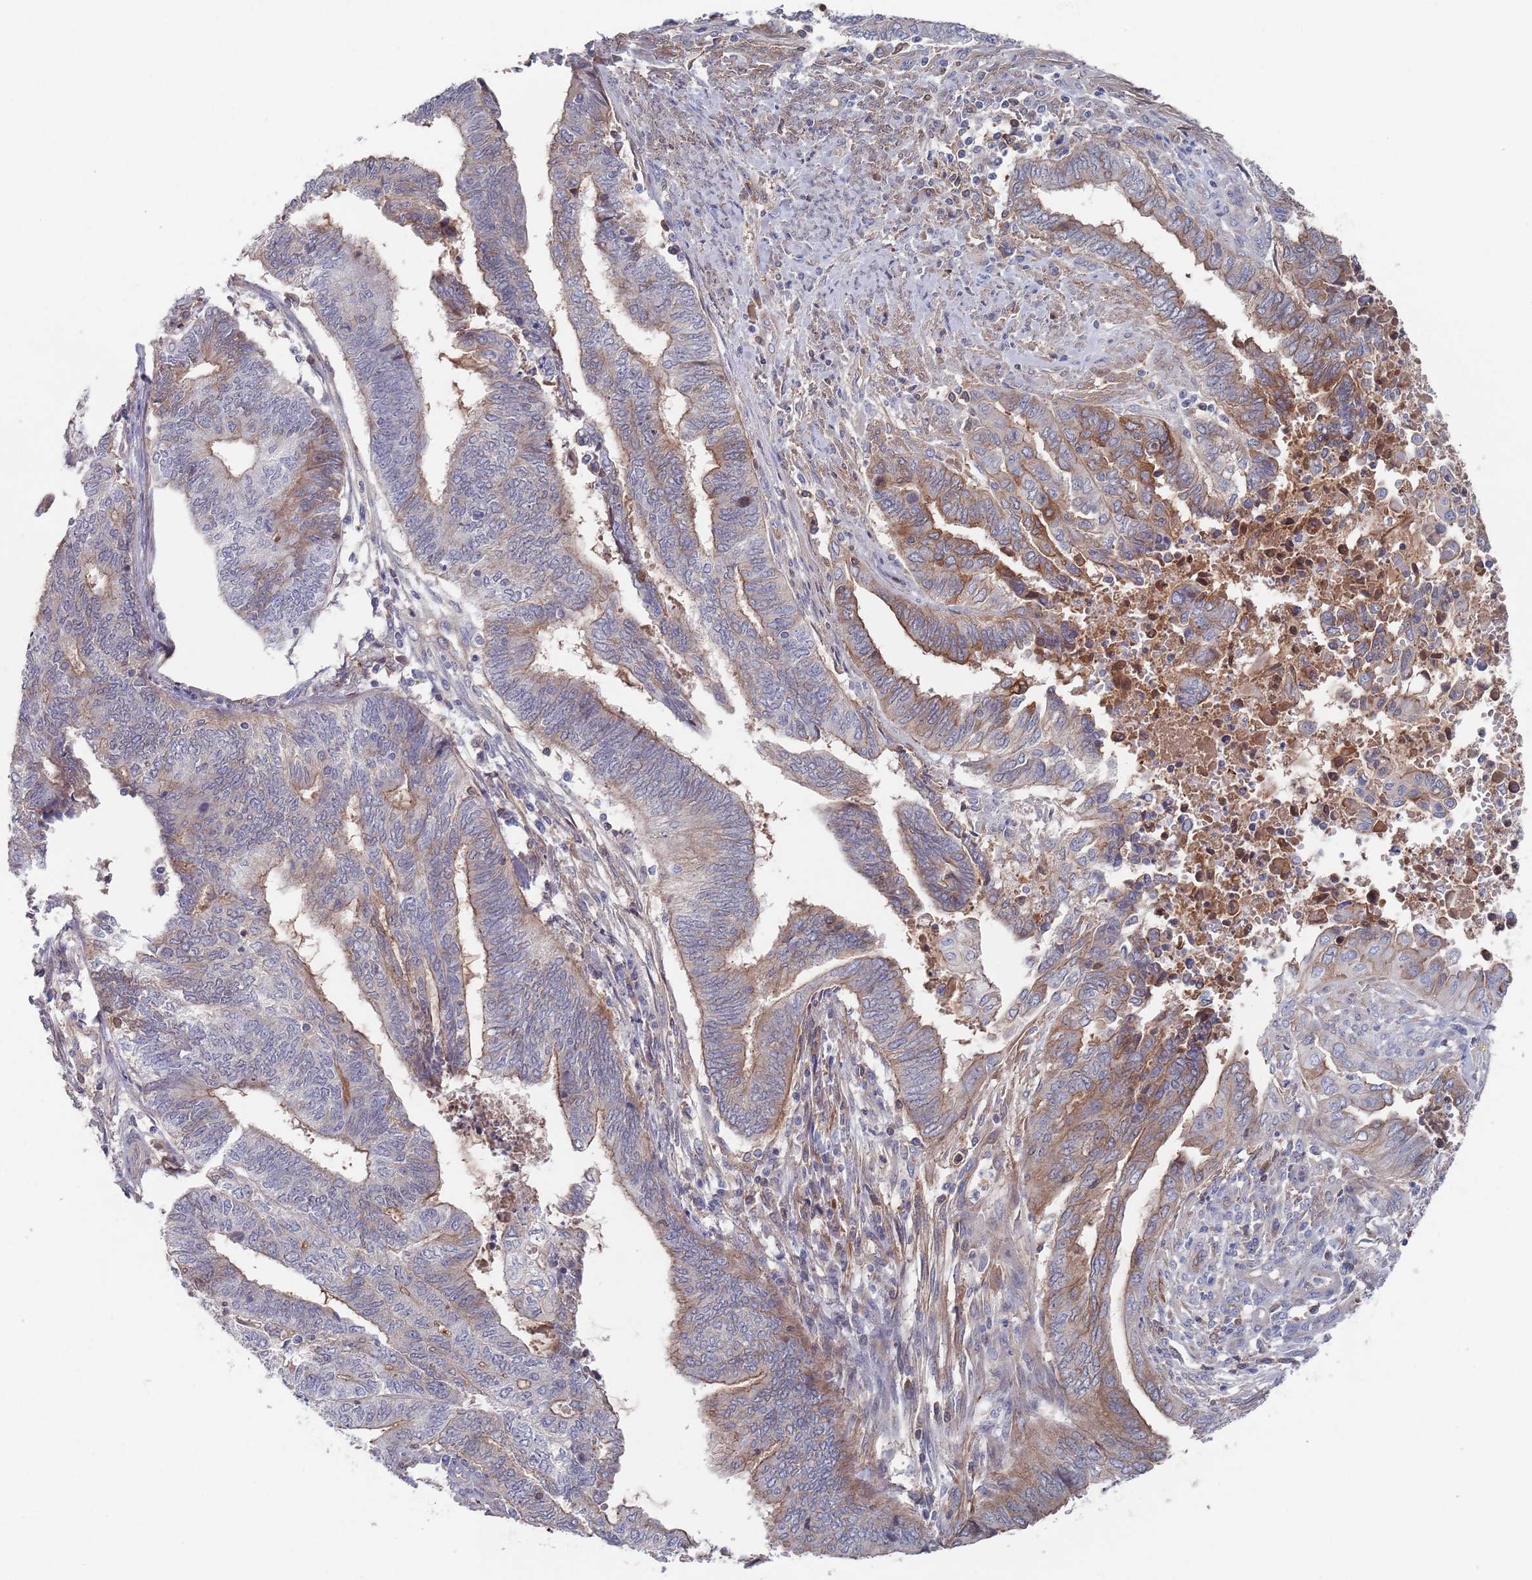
{"staining": {"intensity": "negative", "quantity": "none", "location": "none"}, "tissue": "endometrial cancer", "cell_type": "Tumor cells", "image_type": "cancer", "snomed": [{"axis": "morphology", "description": "Adenocarcinoma, NOS"}, {"axis": "topography", "description": "Uterus"}, {"axis": "topography", "description": "Endometrium"}], "caption": "This image is of endometrial cancer stained with IHC to label a protein in brown with the nuclei are counter-stained blue. There is no expression in tumor cells. (DAB (3,3'-diaminobenzidine) immunohistochemistry (IHC) visualized using brightfield microscopy, high magnification).", "gene": "PLEKHA4", "patient": {"sex": "female", "age": 70}}